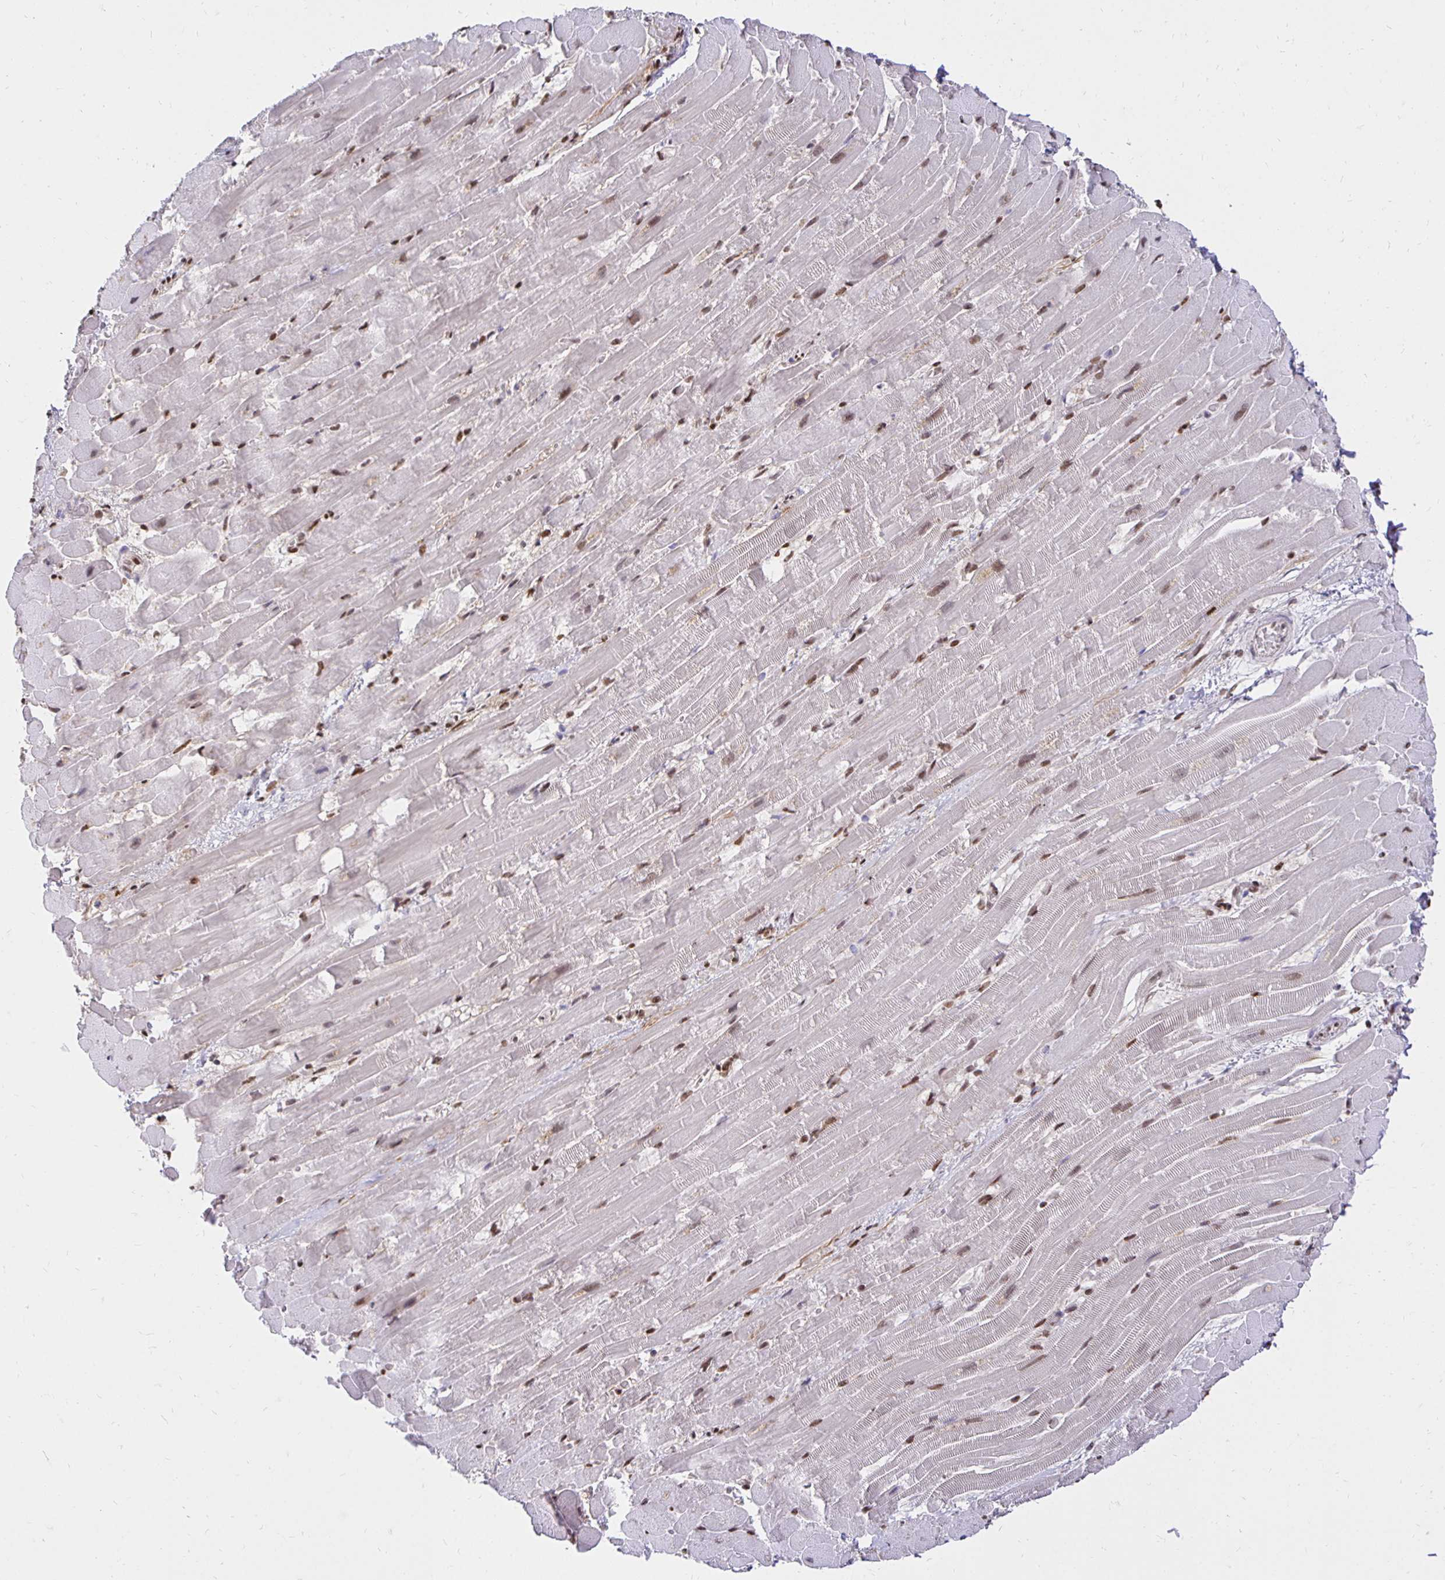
{"staining": {"intensity": "strong", "quantity": ">75%", "location": "nuclear"}, "tissue": "heart muscle", "cell_type": "Cardiomyocytes", "image_type": "normal", "snomed": [{"axis": "morphology", "description": "Normal tissue, NOS"}, {"axis": "topography", "description": "Heart"}], "caption": "Normal heart muscle shows strong nuclear staining in about >75% of cardiomyocytes, visualized by immunohistochemistry.", "gene": "ZNF579", "patient": {"sex": "male", "age": 37}}